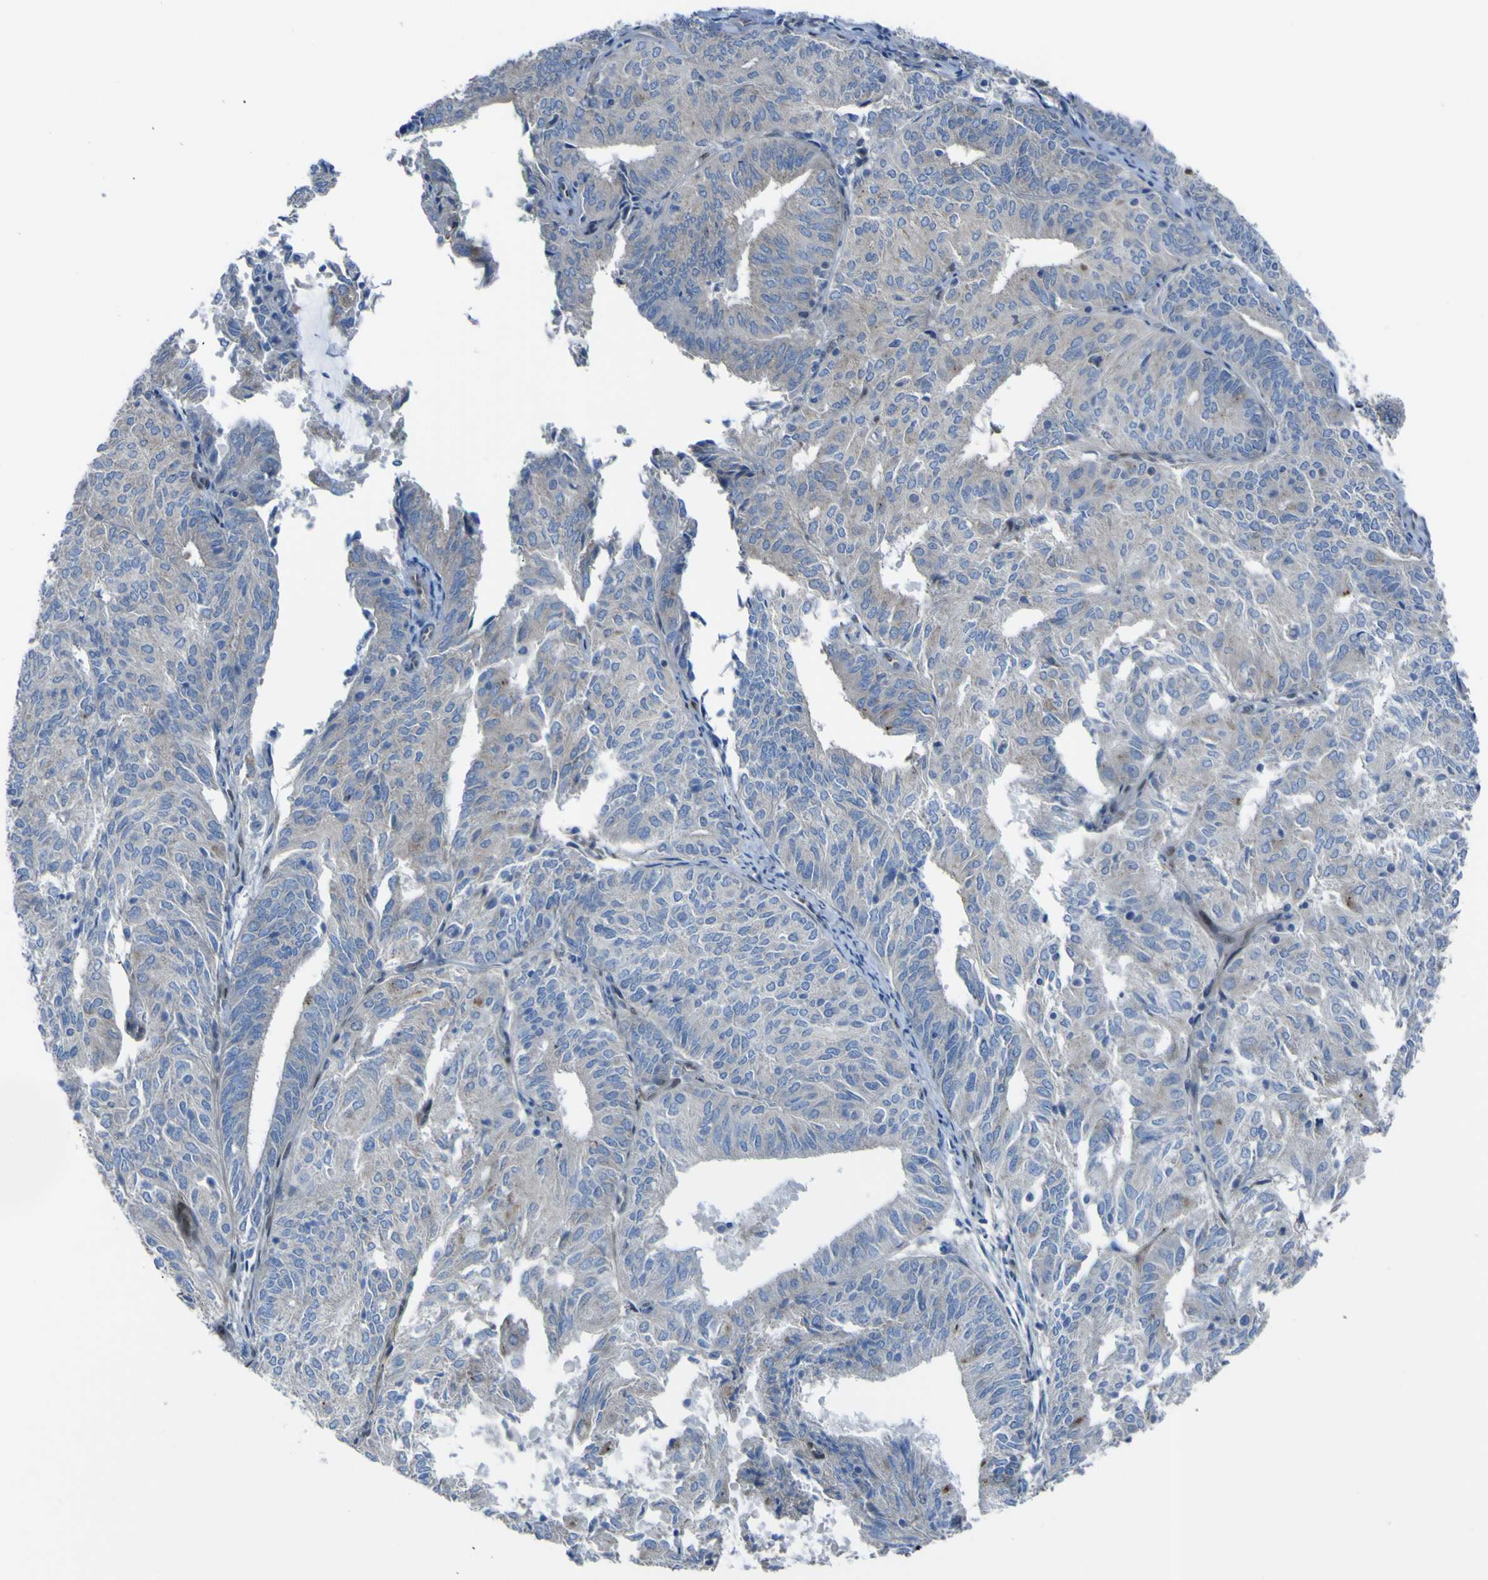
{"staining": {"intensity": "negative", "quantity": "none", "location": "none"}, "tissue": "endometrial cancer", "cell_type": "Tumor cells", "image_type": "cancer", "snomed": [{"axis": "morphology", "description": "Adenocarcinoma, NOS"}, {"axis": "topography", "description": "Uterus"}], "caption": "Immunohistochemical staining of endometrial adenocarcinoma demonstrates no significant expression in tumor cells. The staining is performed using DAB brown chromogen with nuclei counter-stained in using hematoxylin.", "gene": "LRRN1", "patient": {"sex": "female", "age": 60}}